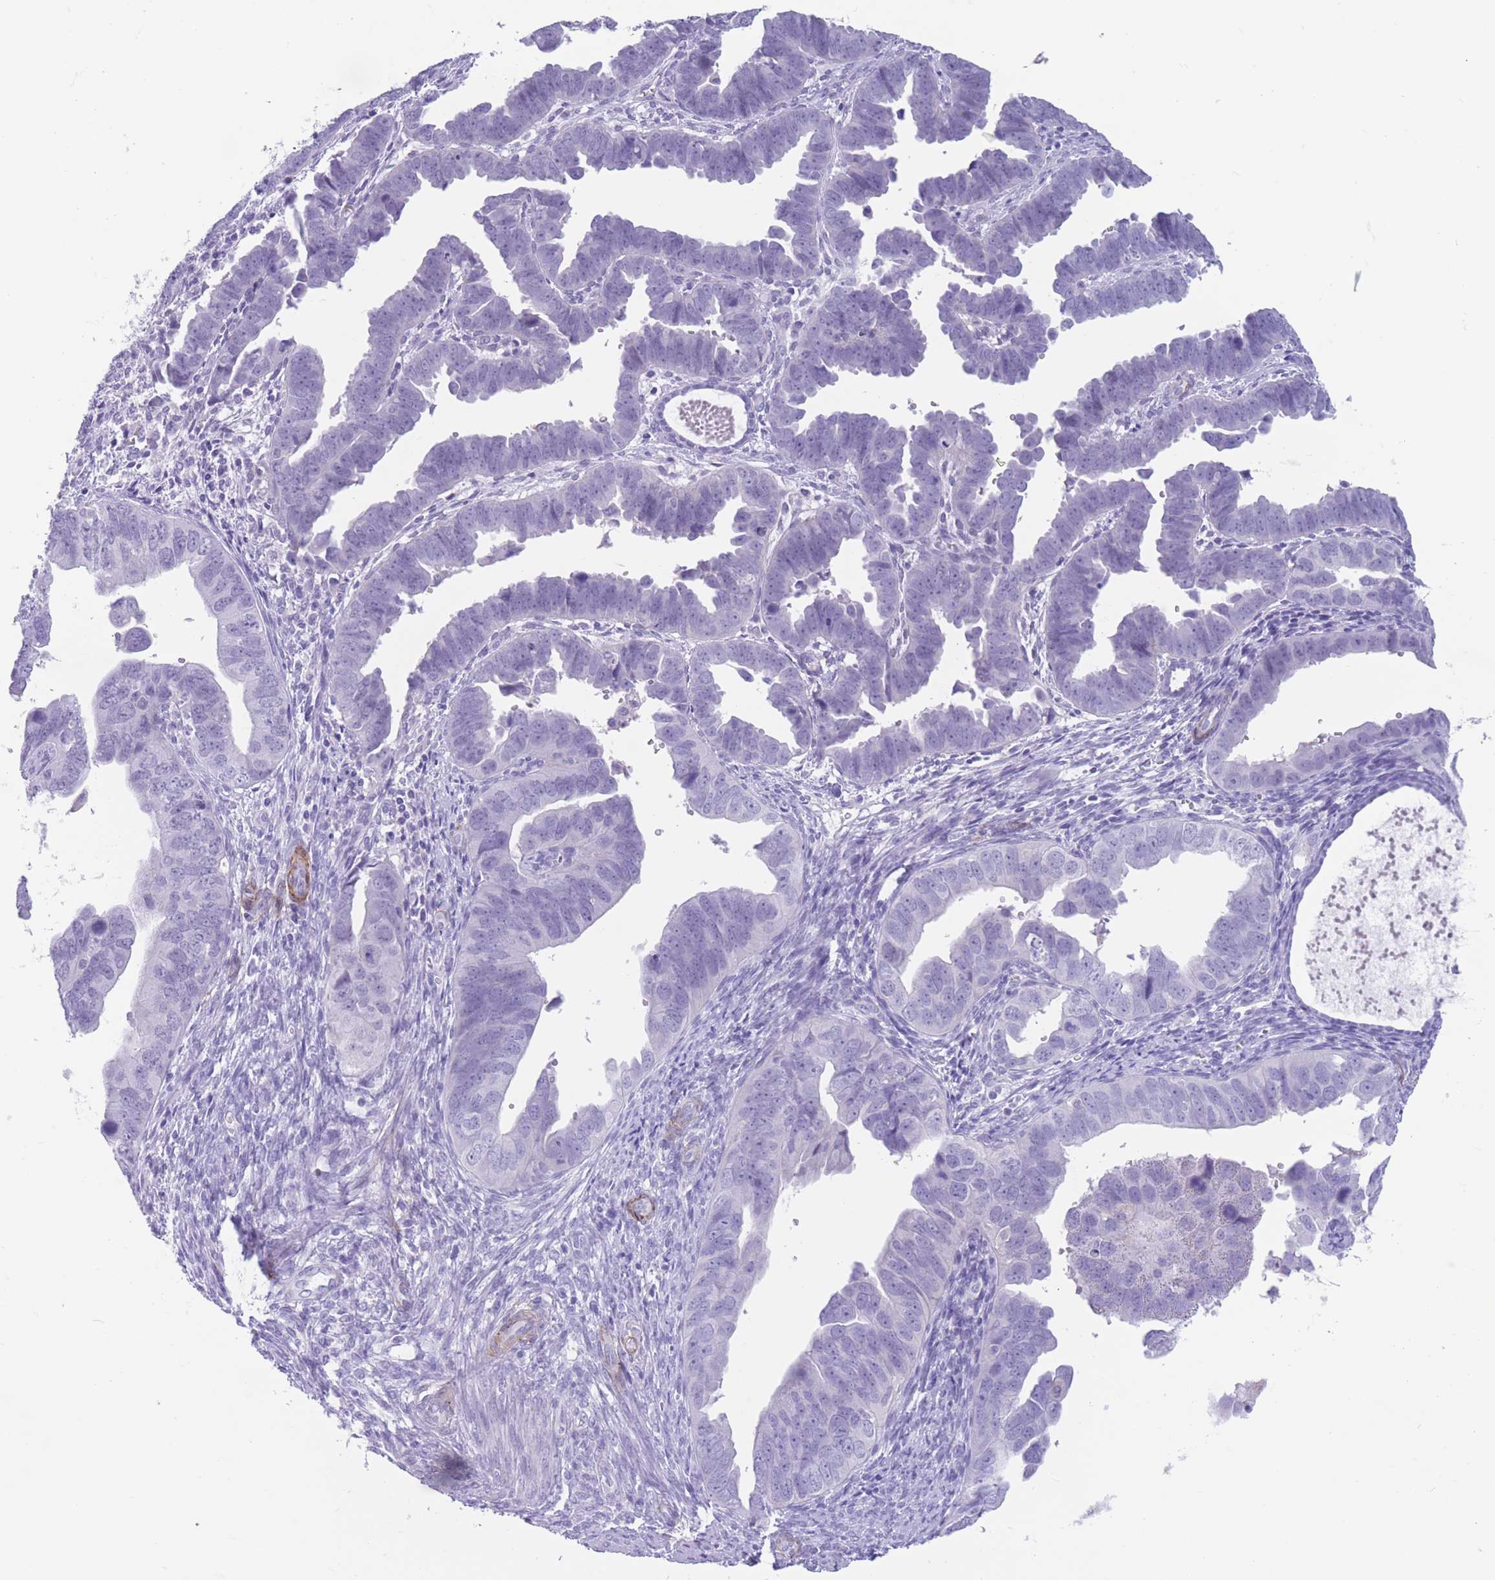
{"staining": {"intensity": "negative", "quantity": "none", "location": "none"}, "tissue": "endometrial cancer", "cell_type": "Tumor cells", "image_type": "cancer", "snomed": [{"axis": "morphology", "description": "Adenocarcinoma, NOS"}, {"axis": "topography", "description": "Endometrium"}], "caption": "Adenocarcinoma (endometrial) was stained to show a protein in brown. There is no significant staining in tumor cells.", "gene": "DPYD", "patient": {"sex": "female", "age": 75}}